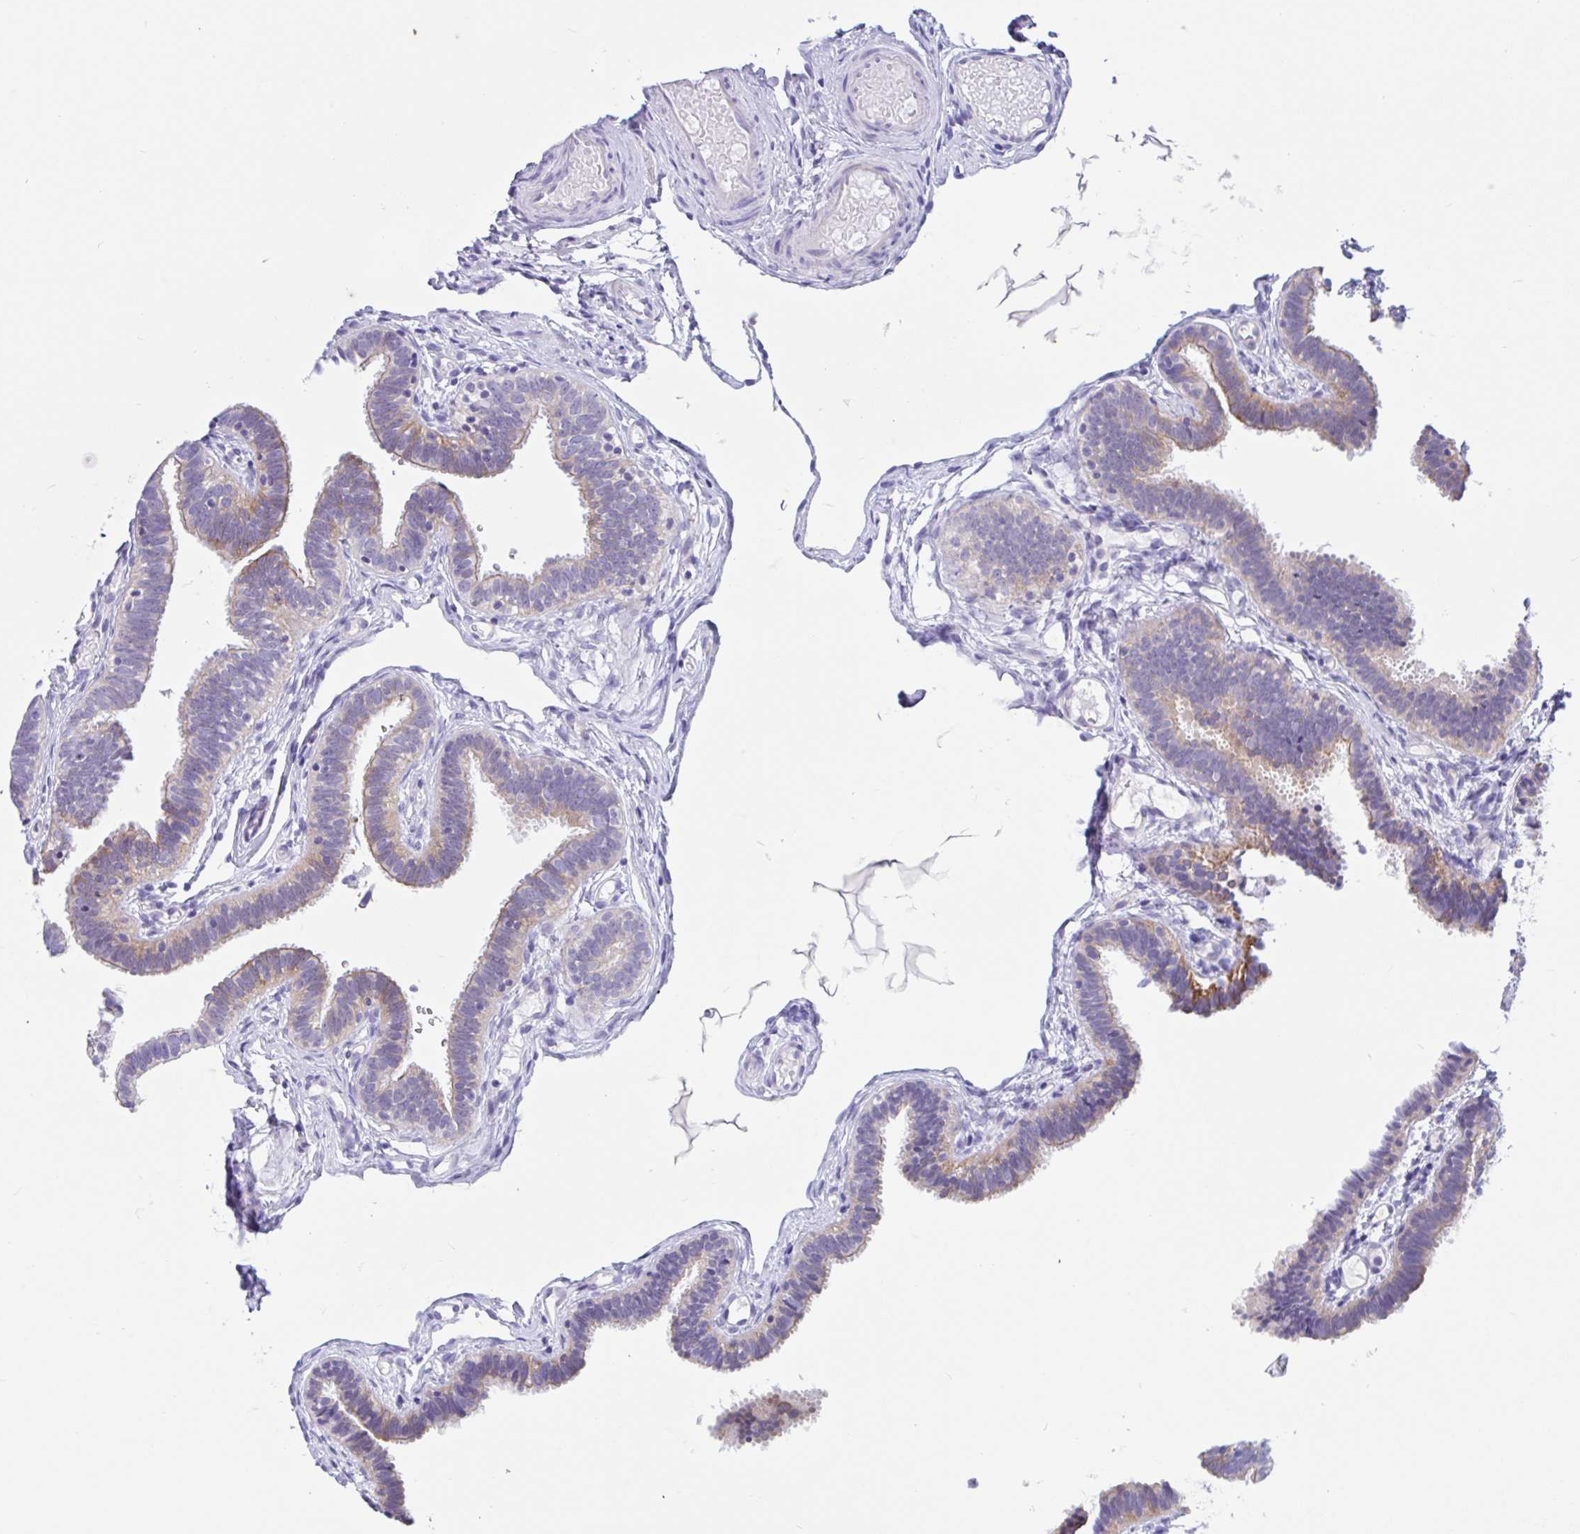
{"staining": {"intensity": "moderate", "quantity": "25%-75%", "location": "cytoplasmic/membranous"}, "tissue": "fallopian tube", "cell_type": "Glandular cells", "image_type": "normal", "snomed": [{"axis": "morphology", "description": "Normal tissue, NOS"}, {"axis": "topography", "description": "Fallopian tube"}], "caption": "The histopathology image reveals a brown stain indicating the presence of a protein in the cytoplasmic/membranous of glandular cells in fallopian tube. (DAB IHC, brown staining for protein, blue staining for nuclei).", "gene": "OR6N2", "patient": {"sex": "female", "age": 37}}